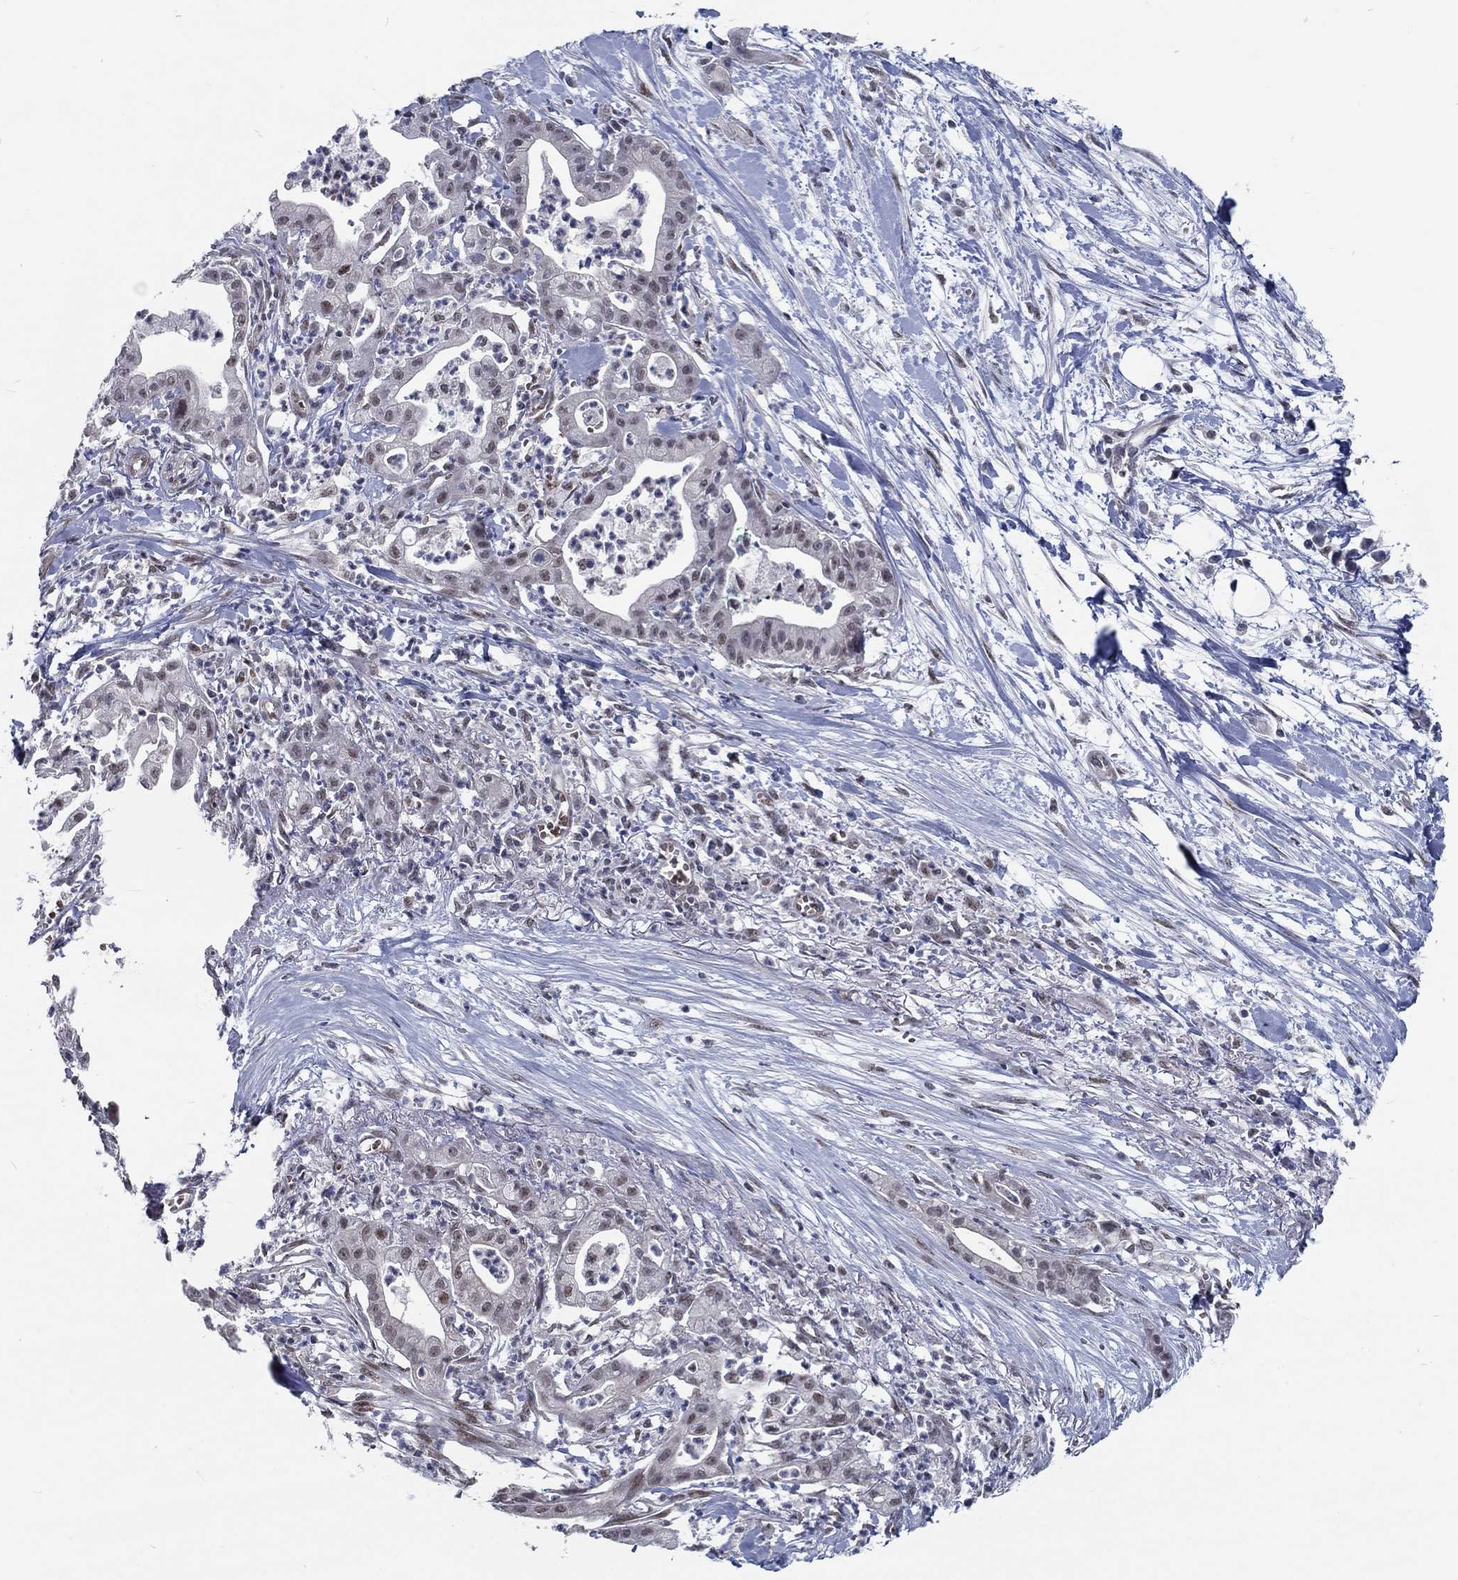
{"staining": {"intensity": "negative", "quantity": "none", "location": "none"}, "tissue": "pancreatic cancer", "cell_type": "Tumor cells", "image_type": "cancer", "snomed": [{"axis": "morphology", "description": "Normal tissue, NOS"}, {"axis": "morphology", "description": "Adenocarcinoma, NOS"}, {"axis": "topography", "description": "Lymph node"}, {"axis": "topography", "description": "Pancreas"}], "caption": "Adenocarcinoma (pancreatic) was stained to show a protein in brown. There is no significant positivity in tumor cells.", "gene": "ZBED1", "patient": {"sex": "female", "age": 58}}